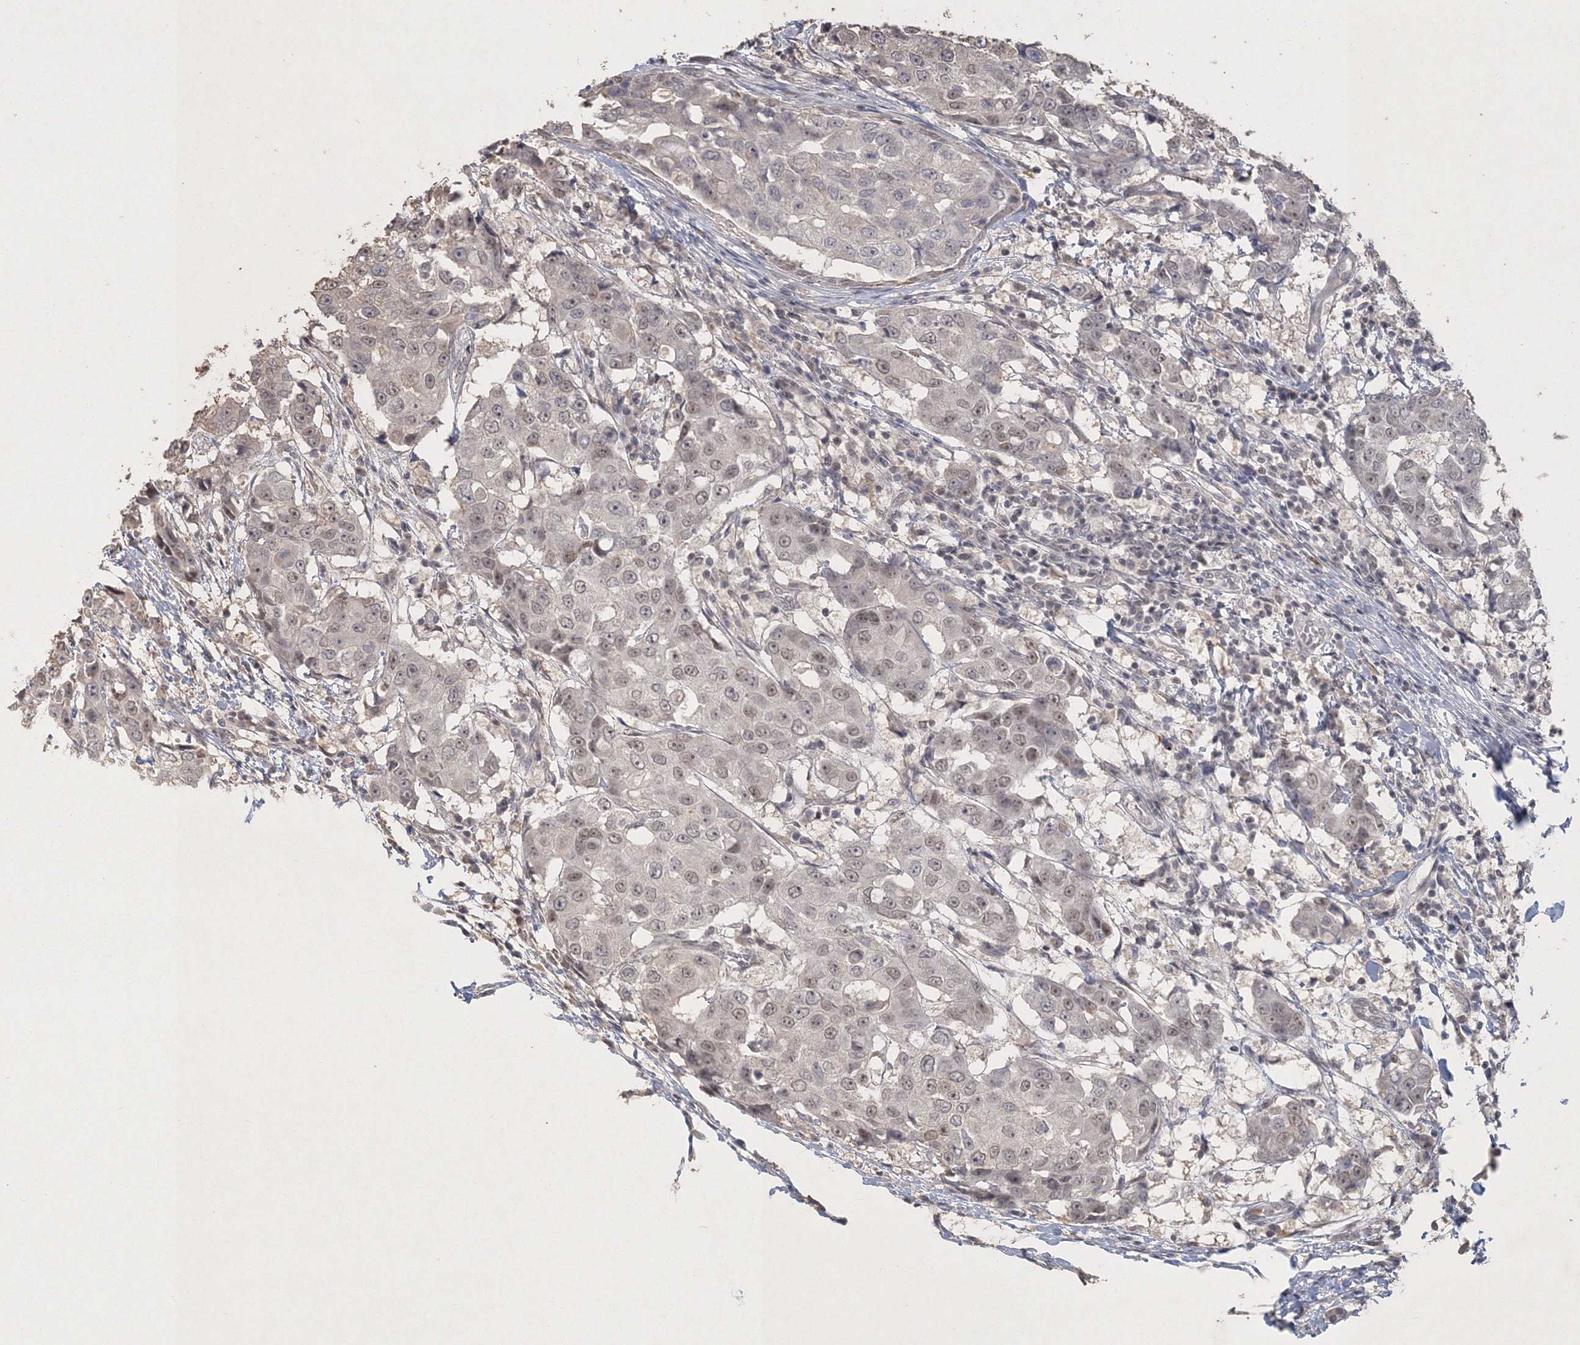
{"staining": {"intensity": "weak", "quantity": "<25%", "location": "nuclear"}, "tissue": "breast cancer", "cell_type": "Tumor cells", "image_type": "cancer", "snomed": [{"axis": "morphology", "description": "Duct carcinoma"}, {"axis": "topography", "description": "Breast"}], "caption": "A high-resolution histopathology image shows immunohistochemistry (IHC) staining of breast cancer (invasive ductal carcinoma), which demonstrates no significant positivity in tumor cells.", "gene": "UIMC1", "patient": {"sex": "female", "age": 27}}